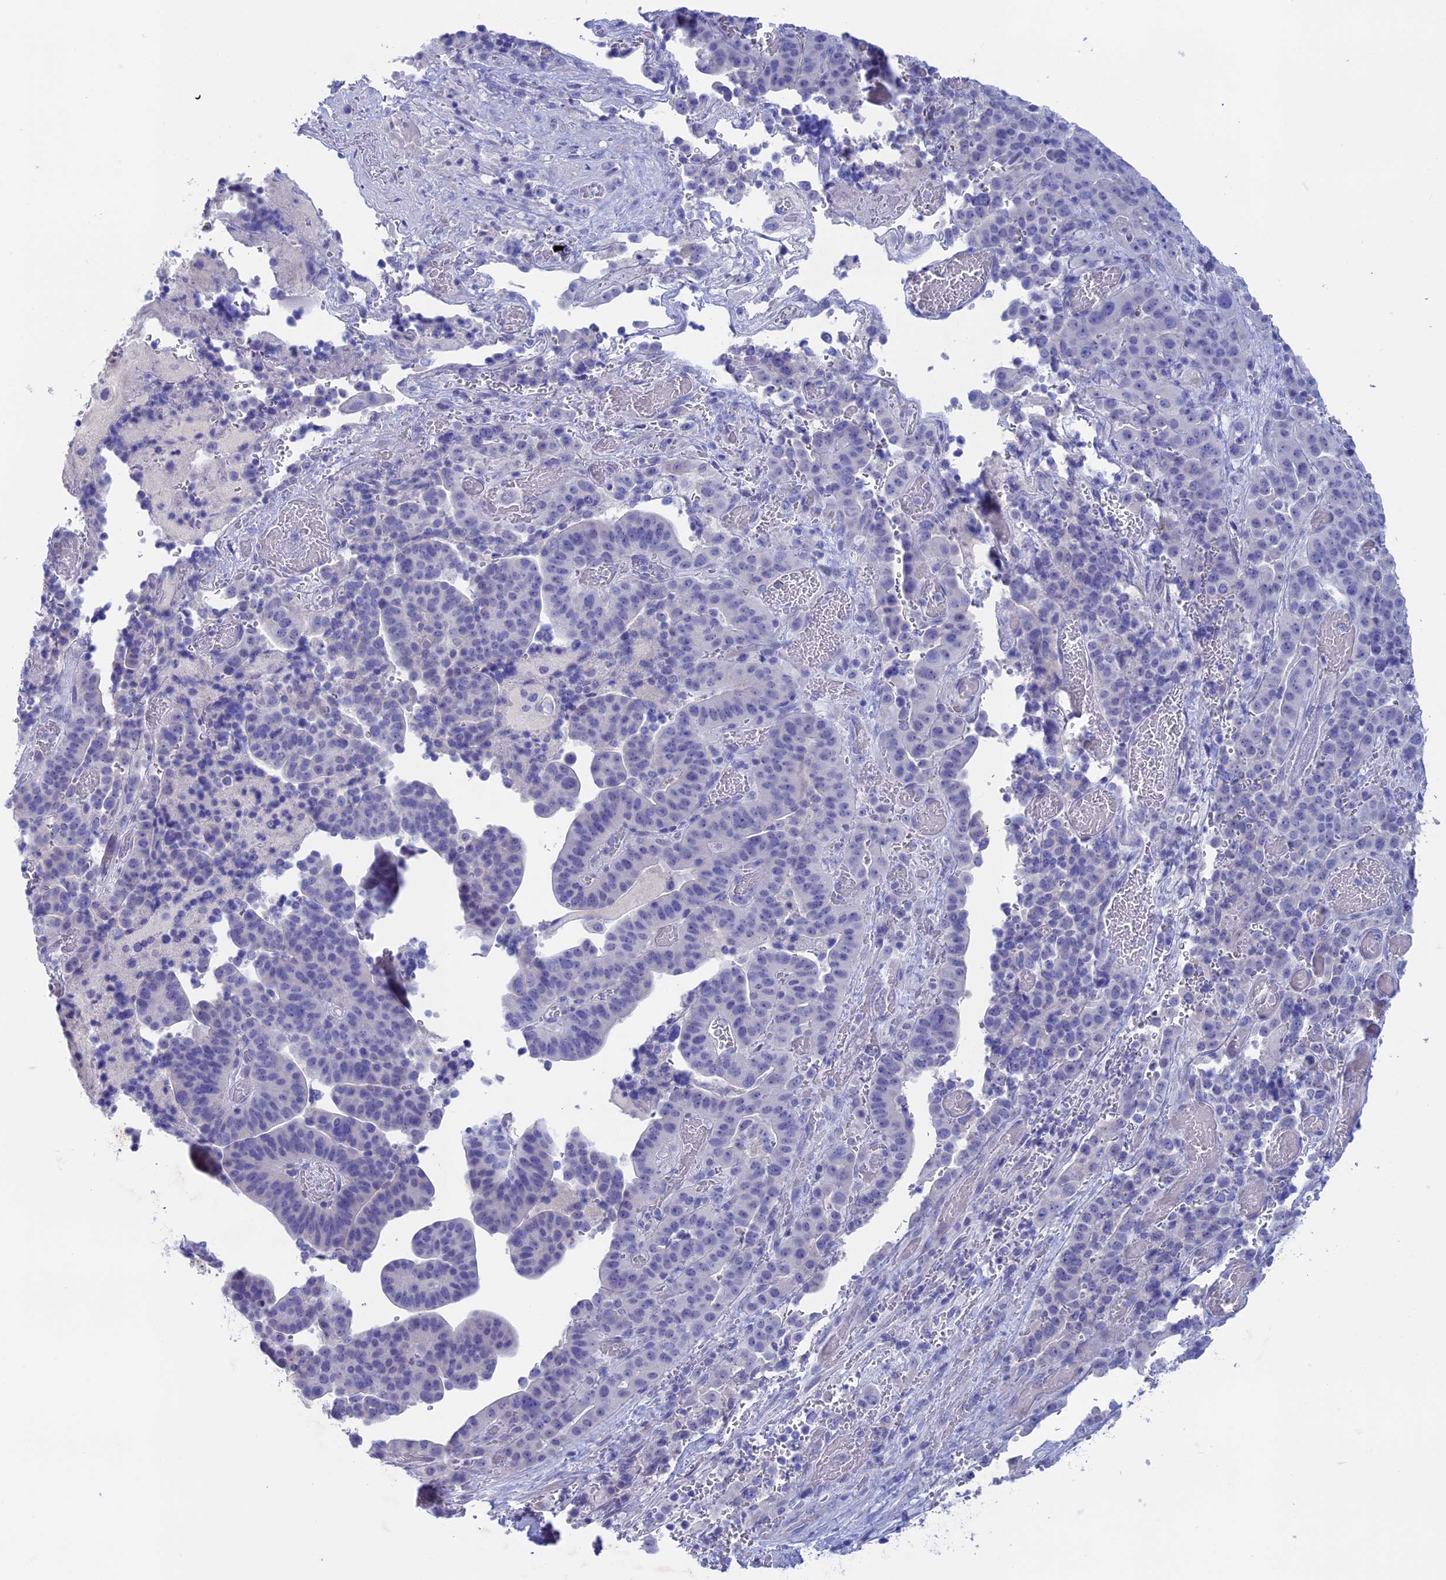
{"staining": {"intensity": "negative", "quantity": "none", "location": "none"}, "tissue": "stomach cancer", "cell_type": "Tumor cells", "image_type": "cancer", "snomed": [{"axis": "morphology", "description": "Adenocarcinoma, NOS"}, {"axis": "topography", "description": "Stomach"}], "caption": "The photomicrograph reveals no significant expression in tumor cells of adenocarcinoma (stomach). (Immunohistochemistry, brightfield microscopy, high magnification).", "gene": "BTBD19", "patient": {"sex": "male", "age": 48}}